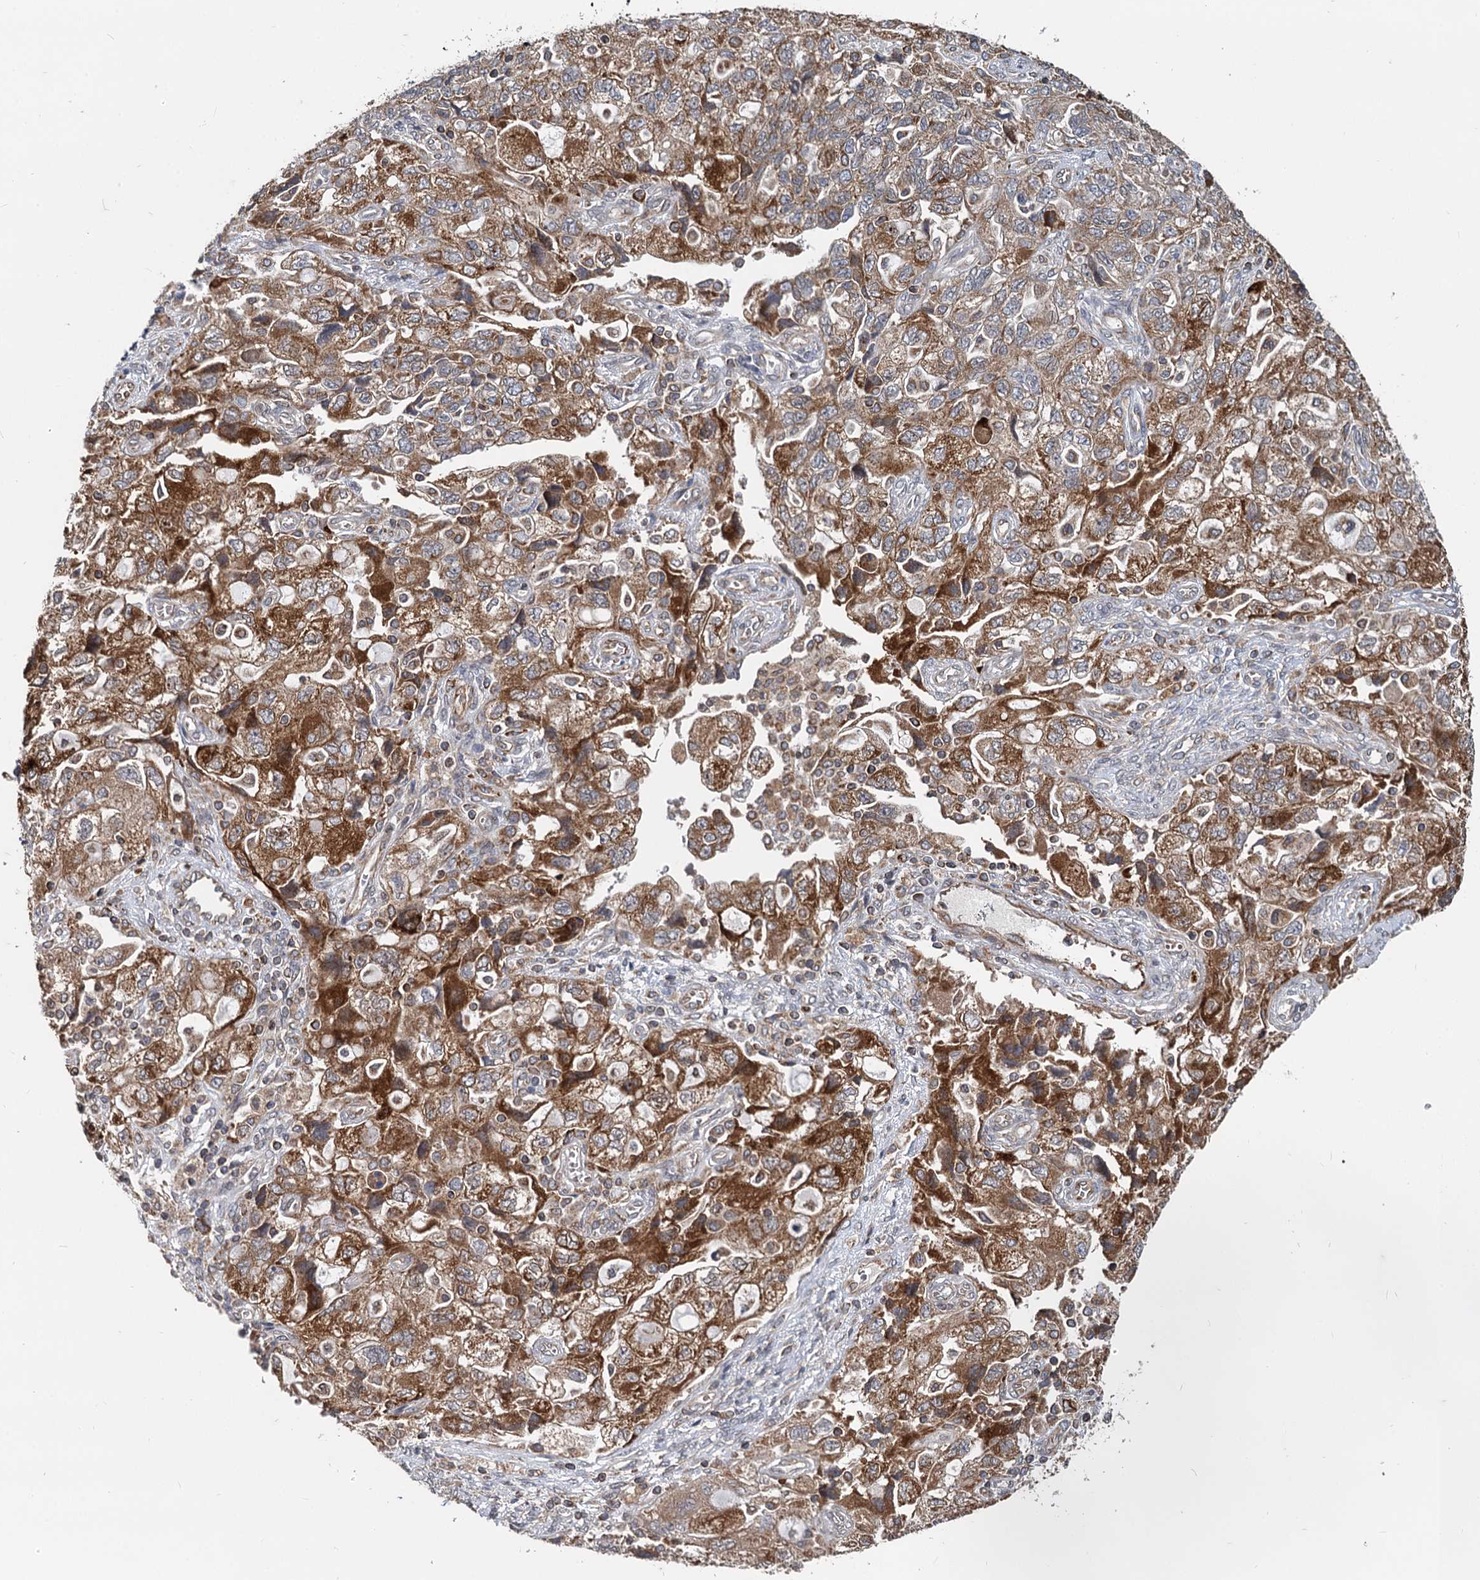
{"staining": {"intensity": "strong", "quantity": ">75%", "location": "cytoplasmic/membranous"}, "tissue": "ovarian cancer", "cell_type": "Tumor cells", "image_type": "cancer", "snomed": [{"axis": "morphology", "description": "Carcinoma, NOS"}, {"axis": "morphology", "description": "Cystadenocarcinoma, serous, NOS"}, {"axis": "topography", "description": "Ovary"}], "caption": "This histopathology image displays ovarian carcinoma stained with immunohistochemistry (IHC) to label a protein in brown. The cytoplasmic/membranous of tumor cells show strong positivity for the protein. Nuclei are counter-stained blue.", "gene": "STIM1", "patient": {"sex": "female", "age": 69}}